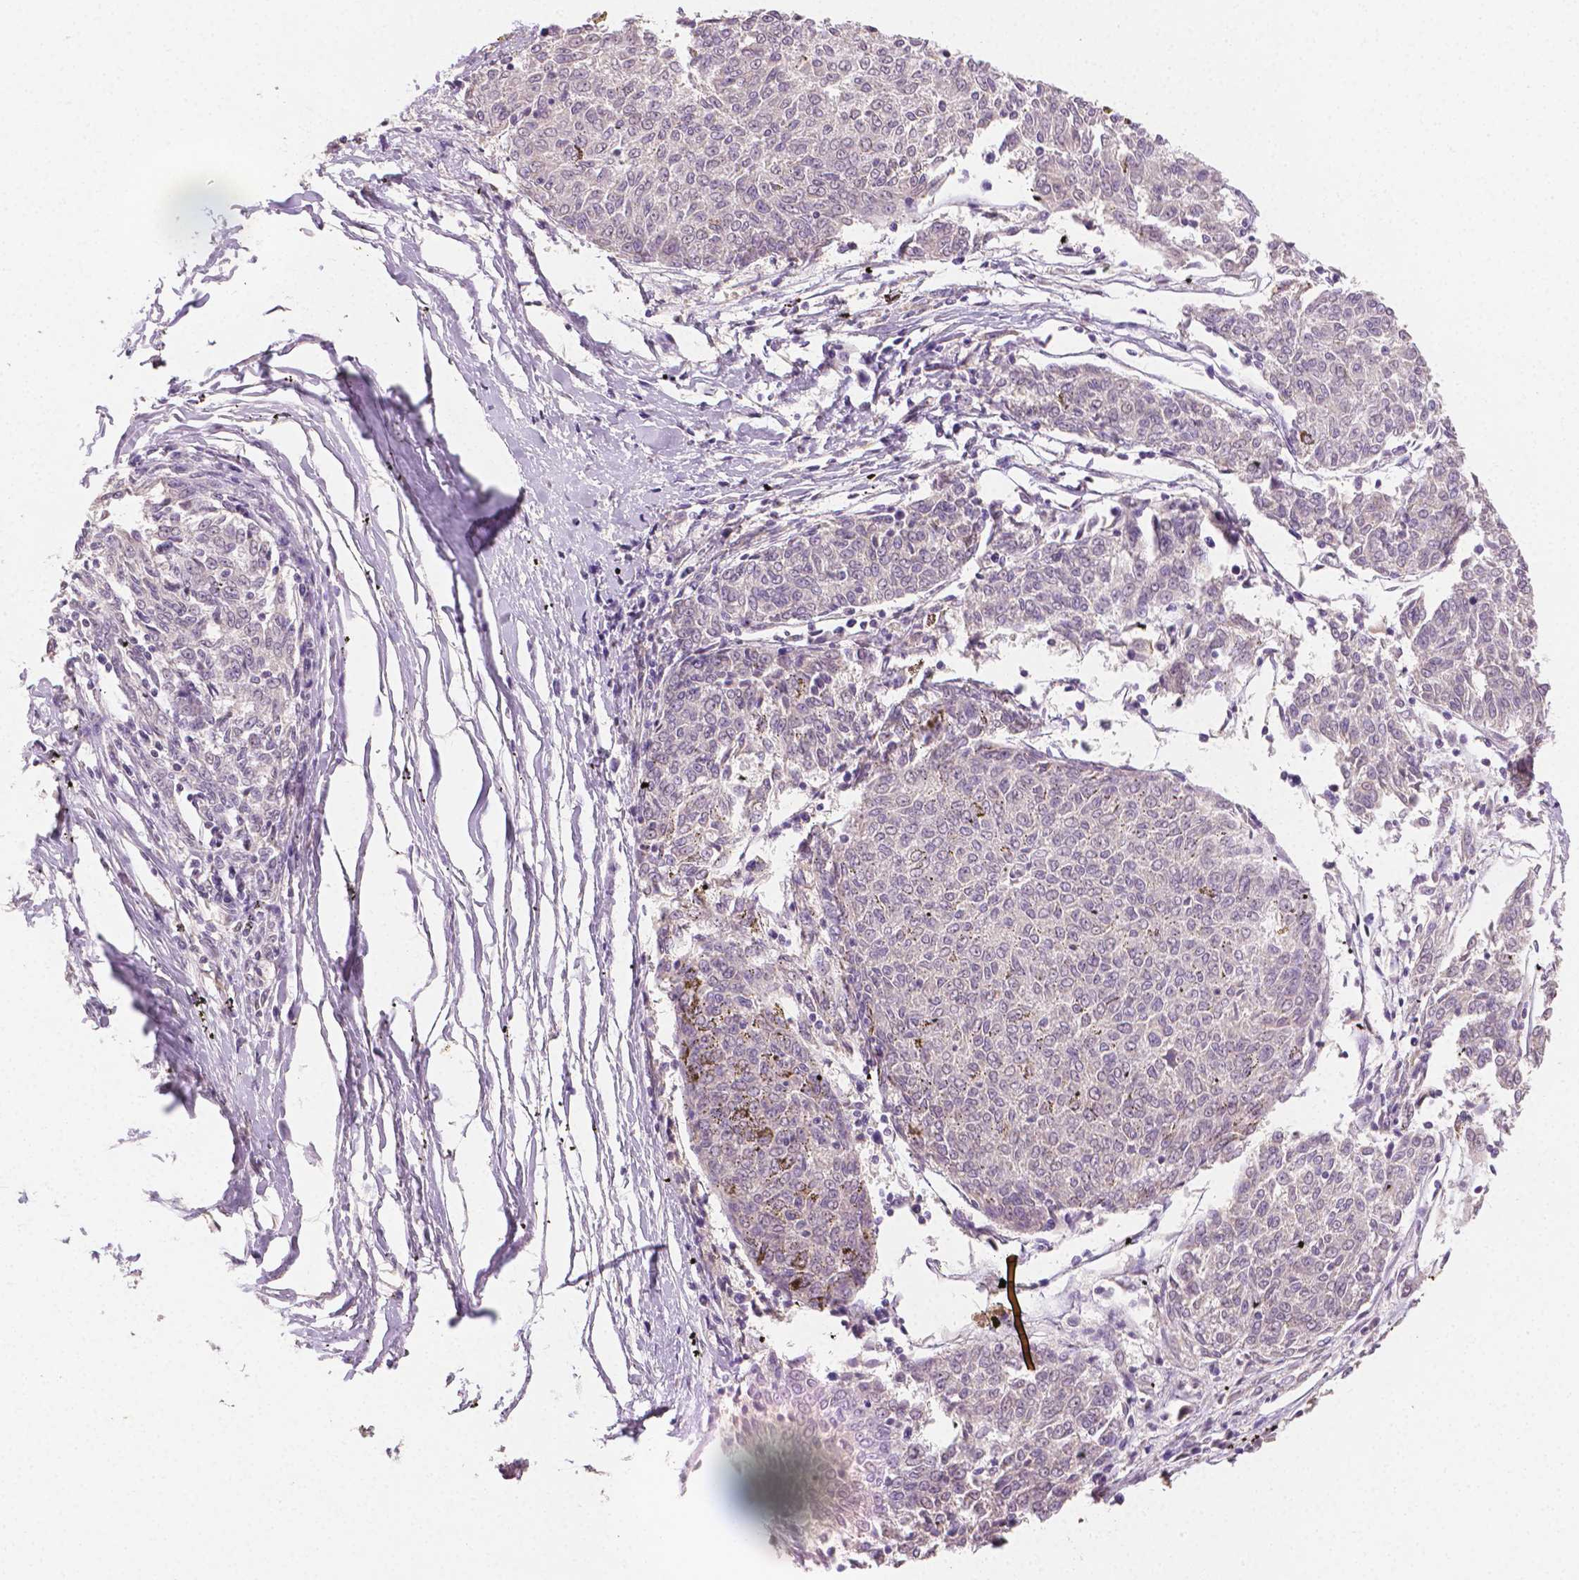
{"staining": {"intensity": "negative", "quantity": "none", "location": "none"}, "tissue": "melanoma", "cell_type": "Tumor cells", "image_type": "cancer", "snomed": [{"axis": "morphology", "description": "Malignant melanoma, NOS"}, {"axis": "topography", "description": "Skin"}], "caption": "DAB immunohistochemical staining of malignant melanoma shows no significant staining in tumor cells.", "gene": "TGM1", "patient": {"sex": "female", "age": 72}}